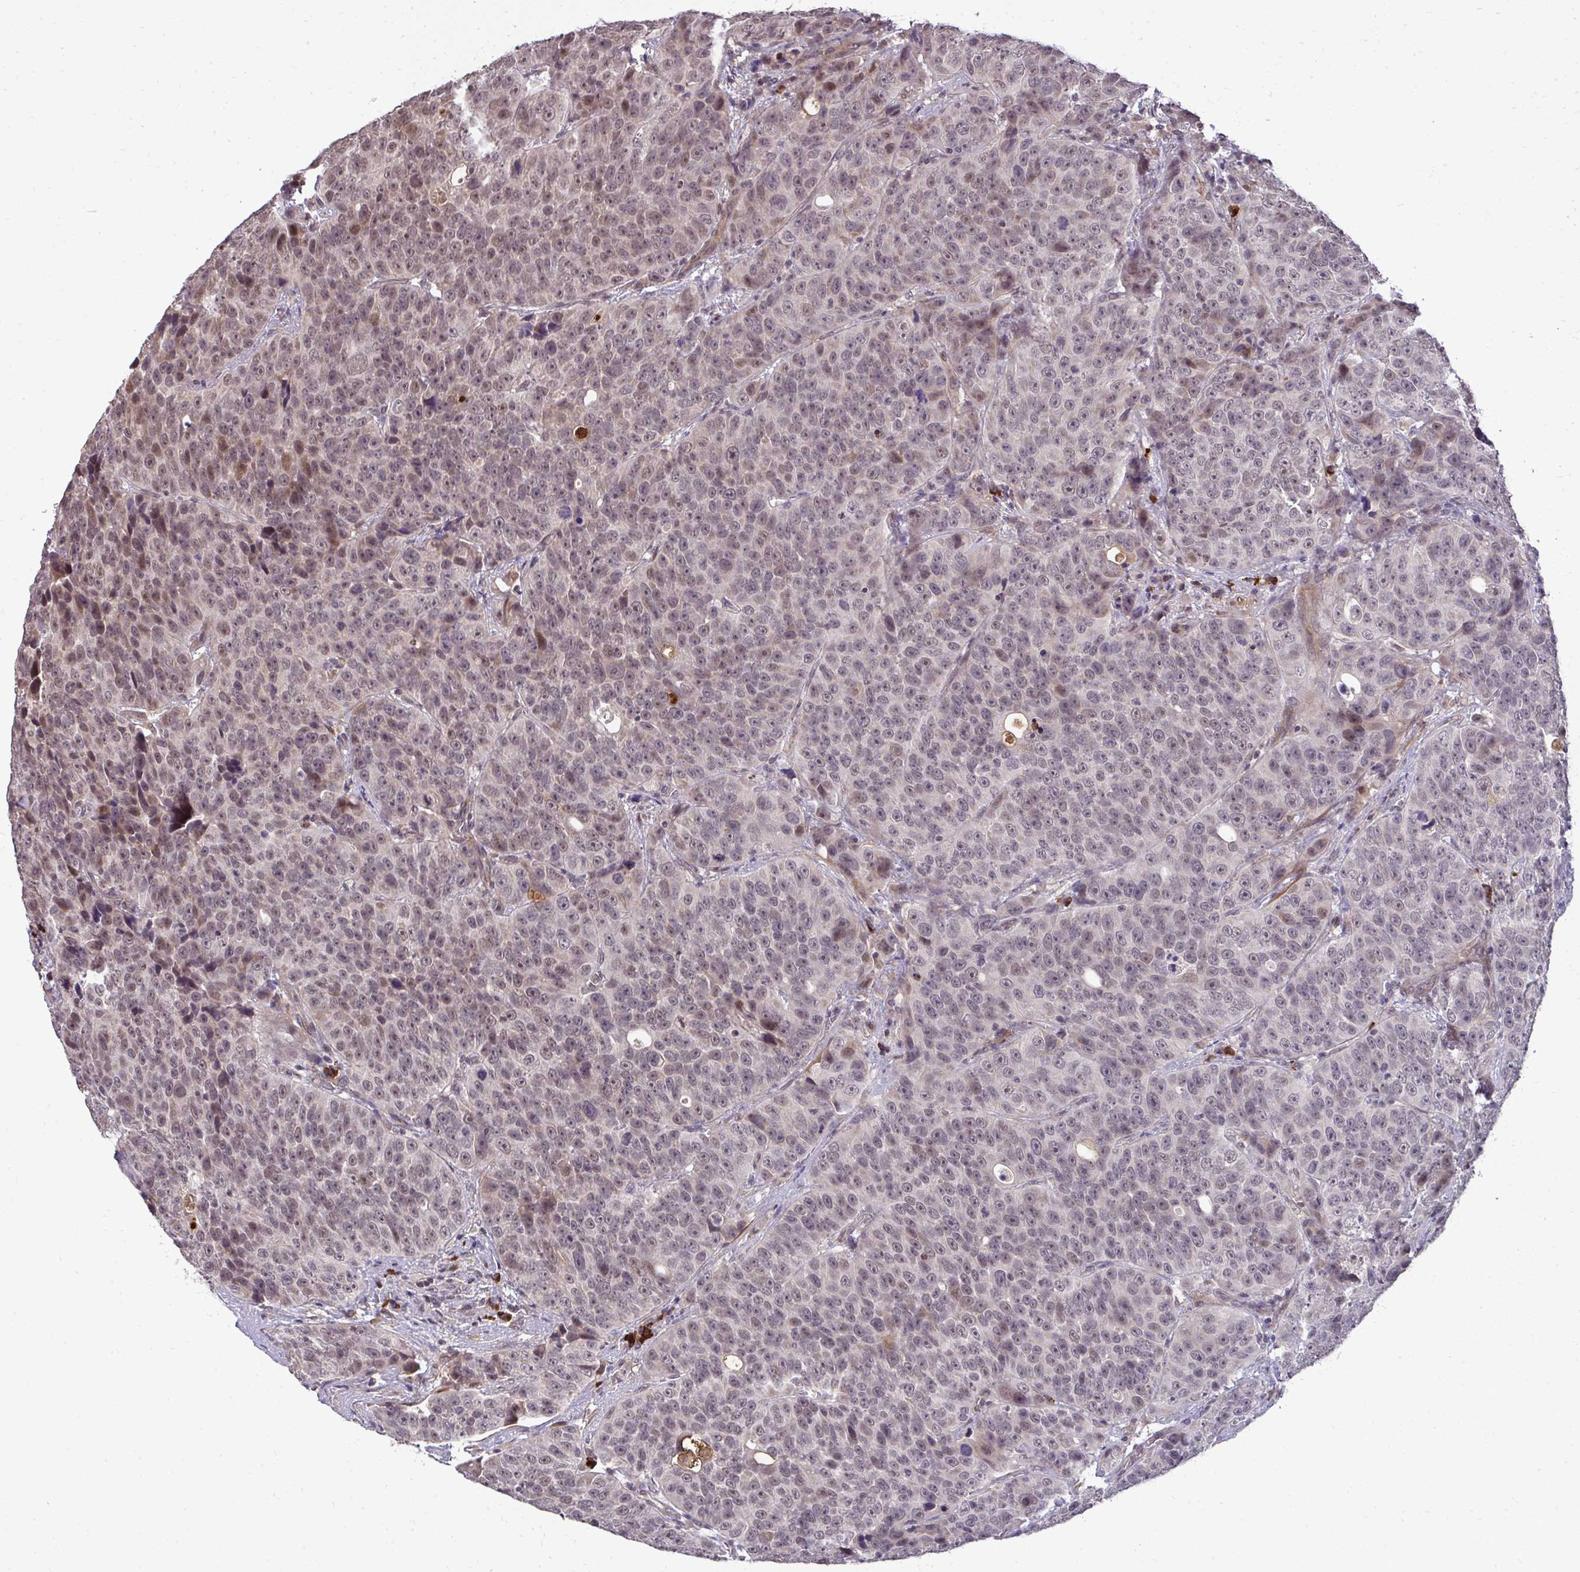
{"staining": {"intensity": "moderate", "quantity": "25%-75%", "location": "nuclear"}, "tissue": "urothelial cancer", "cell_type": "Tumor cells", "image_type": "cancer", "snomed": [{"axis": "morphology", "description": "Urothelial carcinoma, NOS"}, {"axis": "topography", "description": "Urinary bladder"}], "caption": "IHC photomicrograph of urothelial cancer stained for a protein (brown), which shows medium levels of moderate nuclear expression in about 25%-75% of tumor cells.", "gene": "ZSCAN9", "patient": {"sex": "male", "age": 52}}